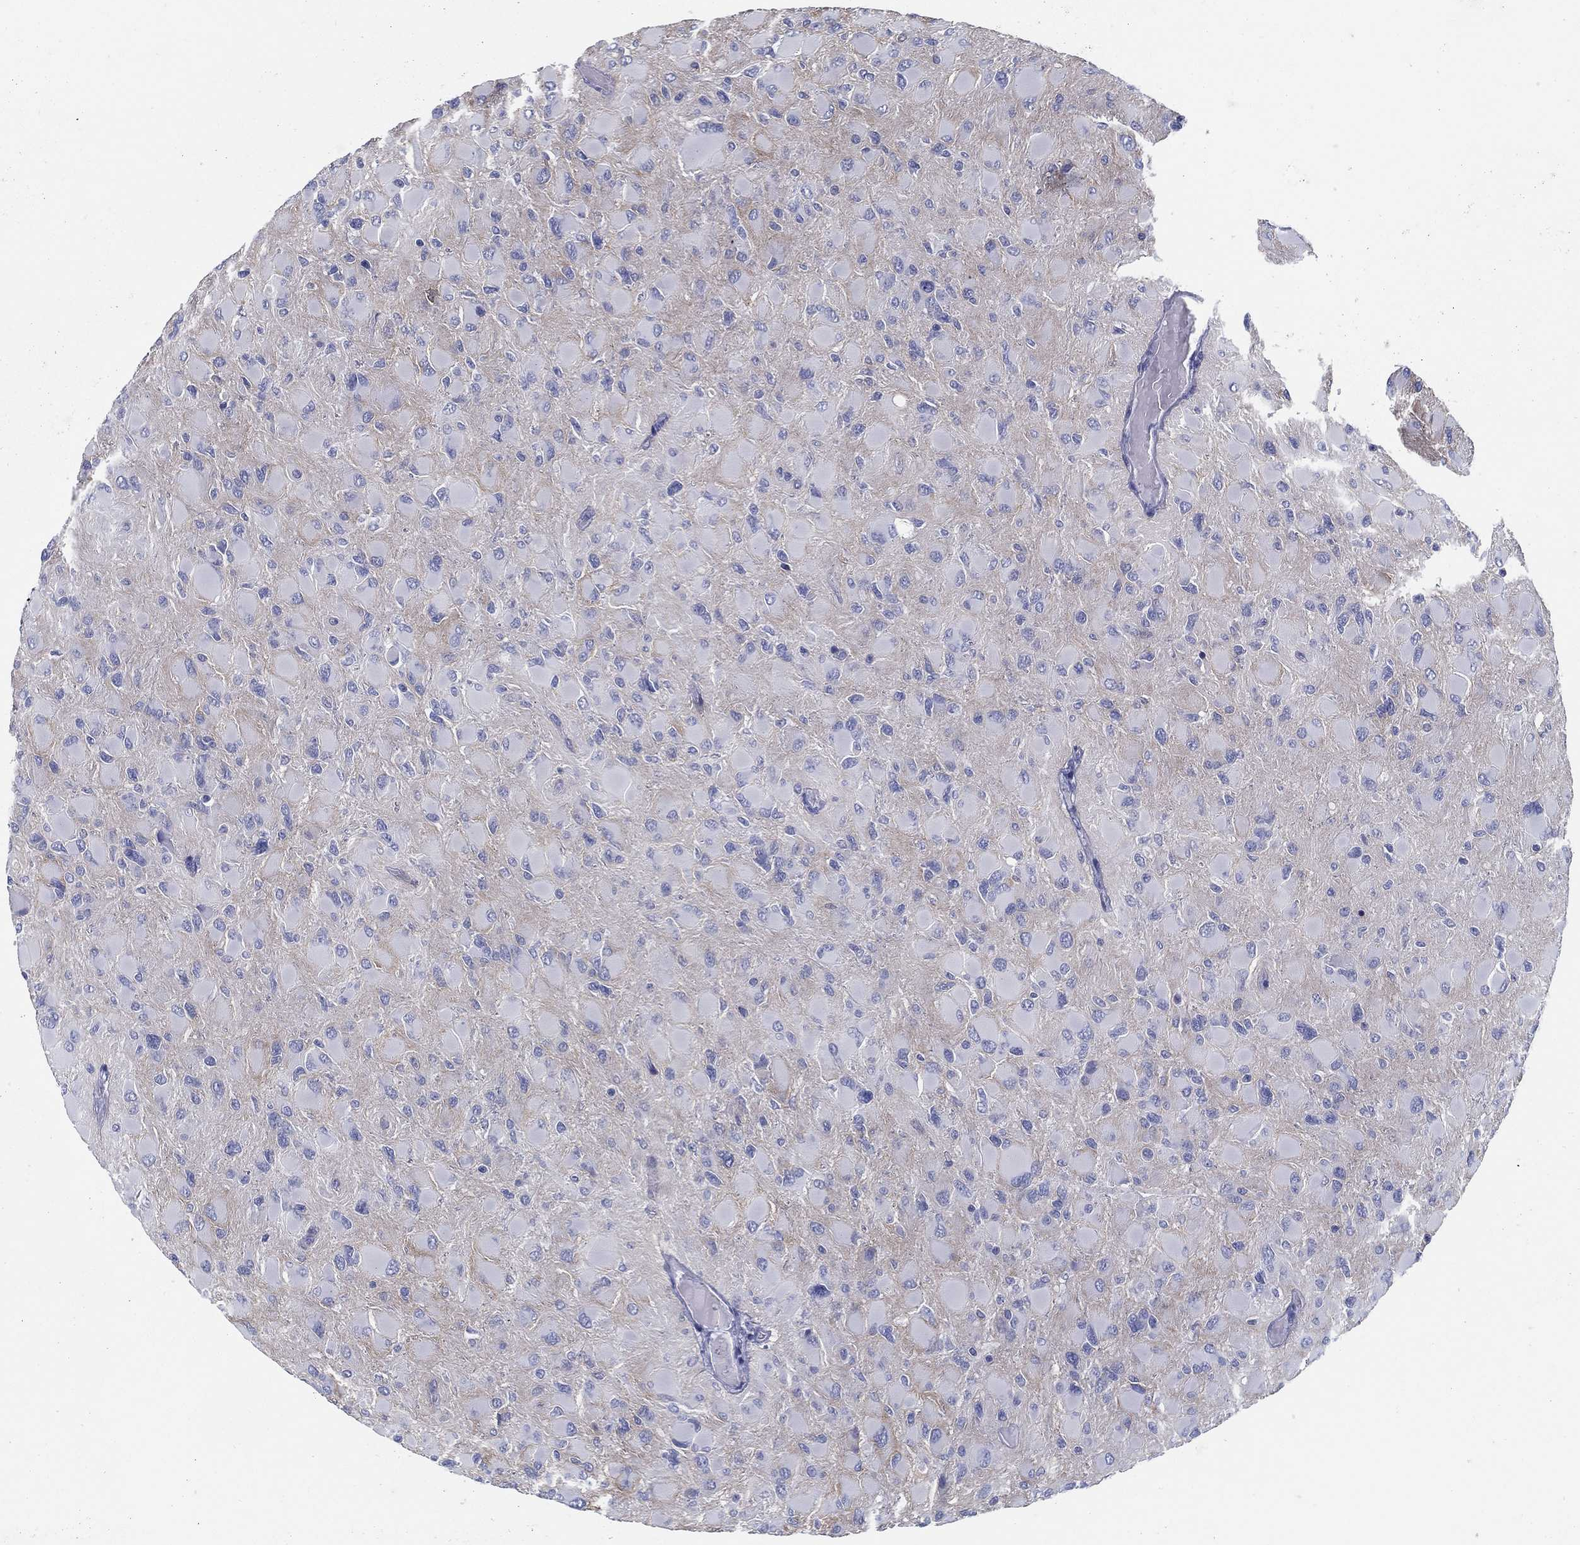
{"staining": {"intensity": "negative", "quantity": "none", "location": "none"}, "tissue": "glioma", "cell_type": "Tumor cells", "image_type": "cancer", "snomed": [{"axis": "morphology", "description": "Glioma, malignant, High grade"}, {"axis": "topography", "description": "Cerebral cortex"}], "caption": "Glioma was stained to show a protein in brown. There is no significant positivity in tumor cells.", "gene": "TMEM252", "patient": {"sex": "female", "age": 36}}